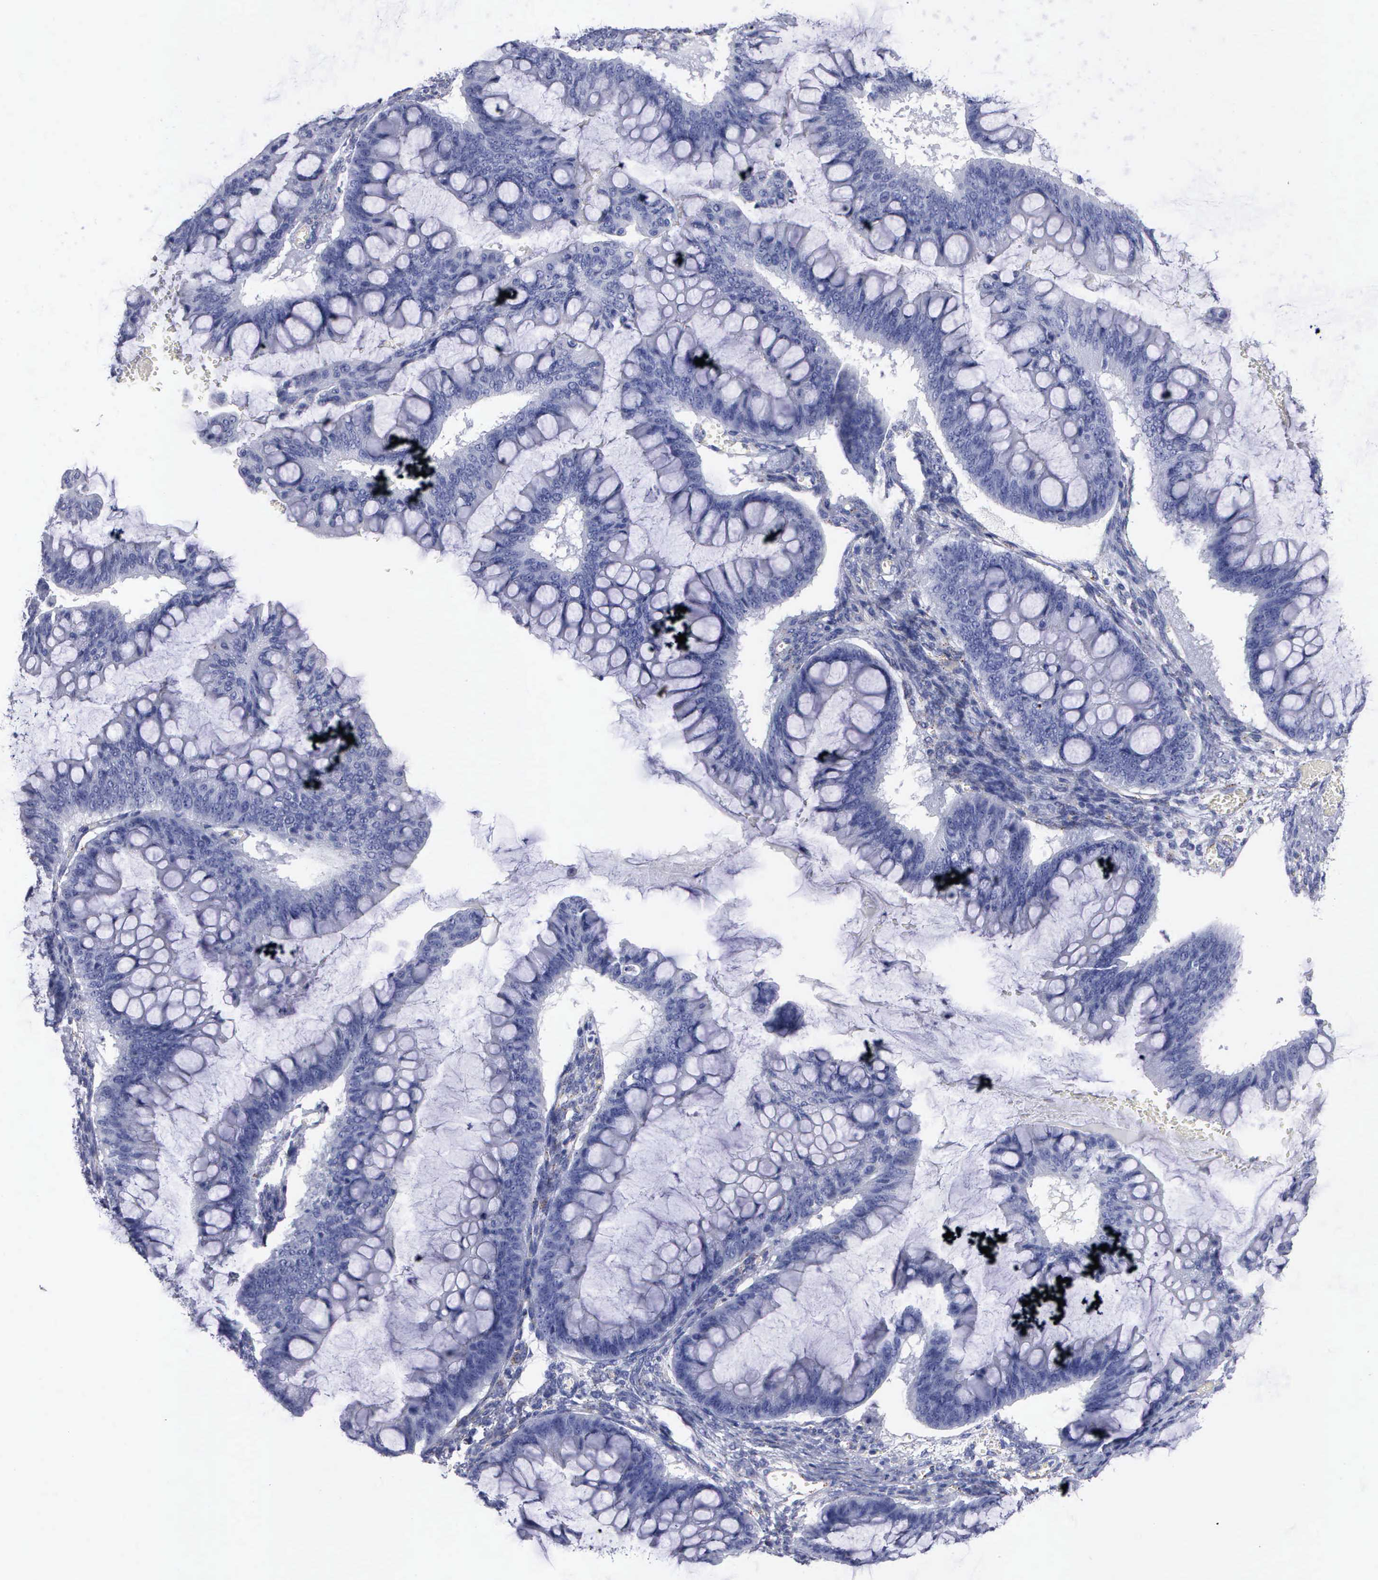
{"staining": {"intensity": "negative", "quantity": "none", "location": "none"}, "tissue": "ovarian cancer", "cell_type": "Tumor cells", "image_type": "cancer", "snomed": [{"axis": "morphology", "description": "Cystadenocarcinoma, mucinous, NOS"}, {"axis": "topography", "description": "Ovary"}], "caption": "High magnification brightfield microscopy of ovarian cancer (mucinous cystadenocarcinoma) stained with DAB (brown) and counterstained with hematoxylin (blue): tumor cells show no significant positivity.", "gene": "CTSL", "patient": {"sex": "female", "age": 73}}